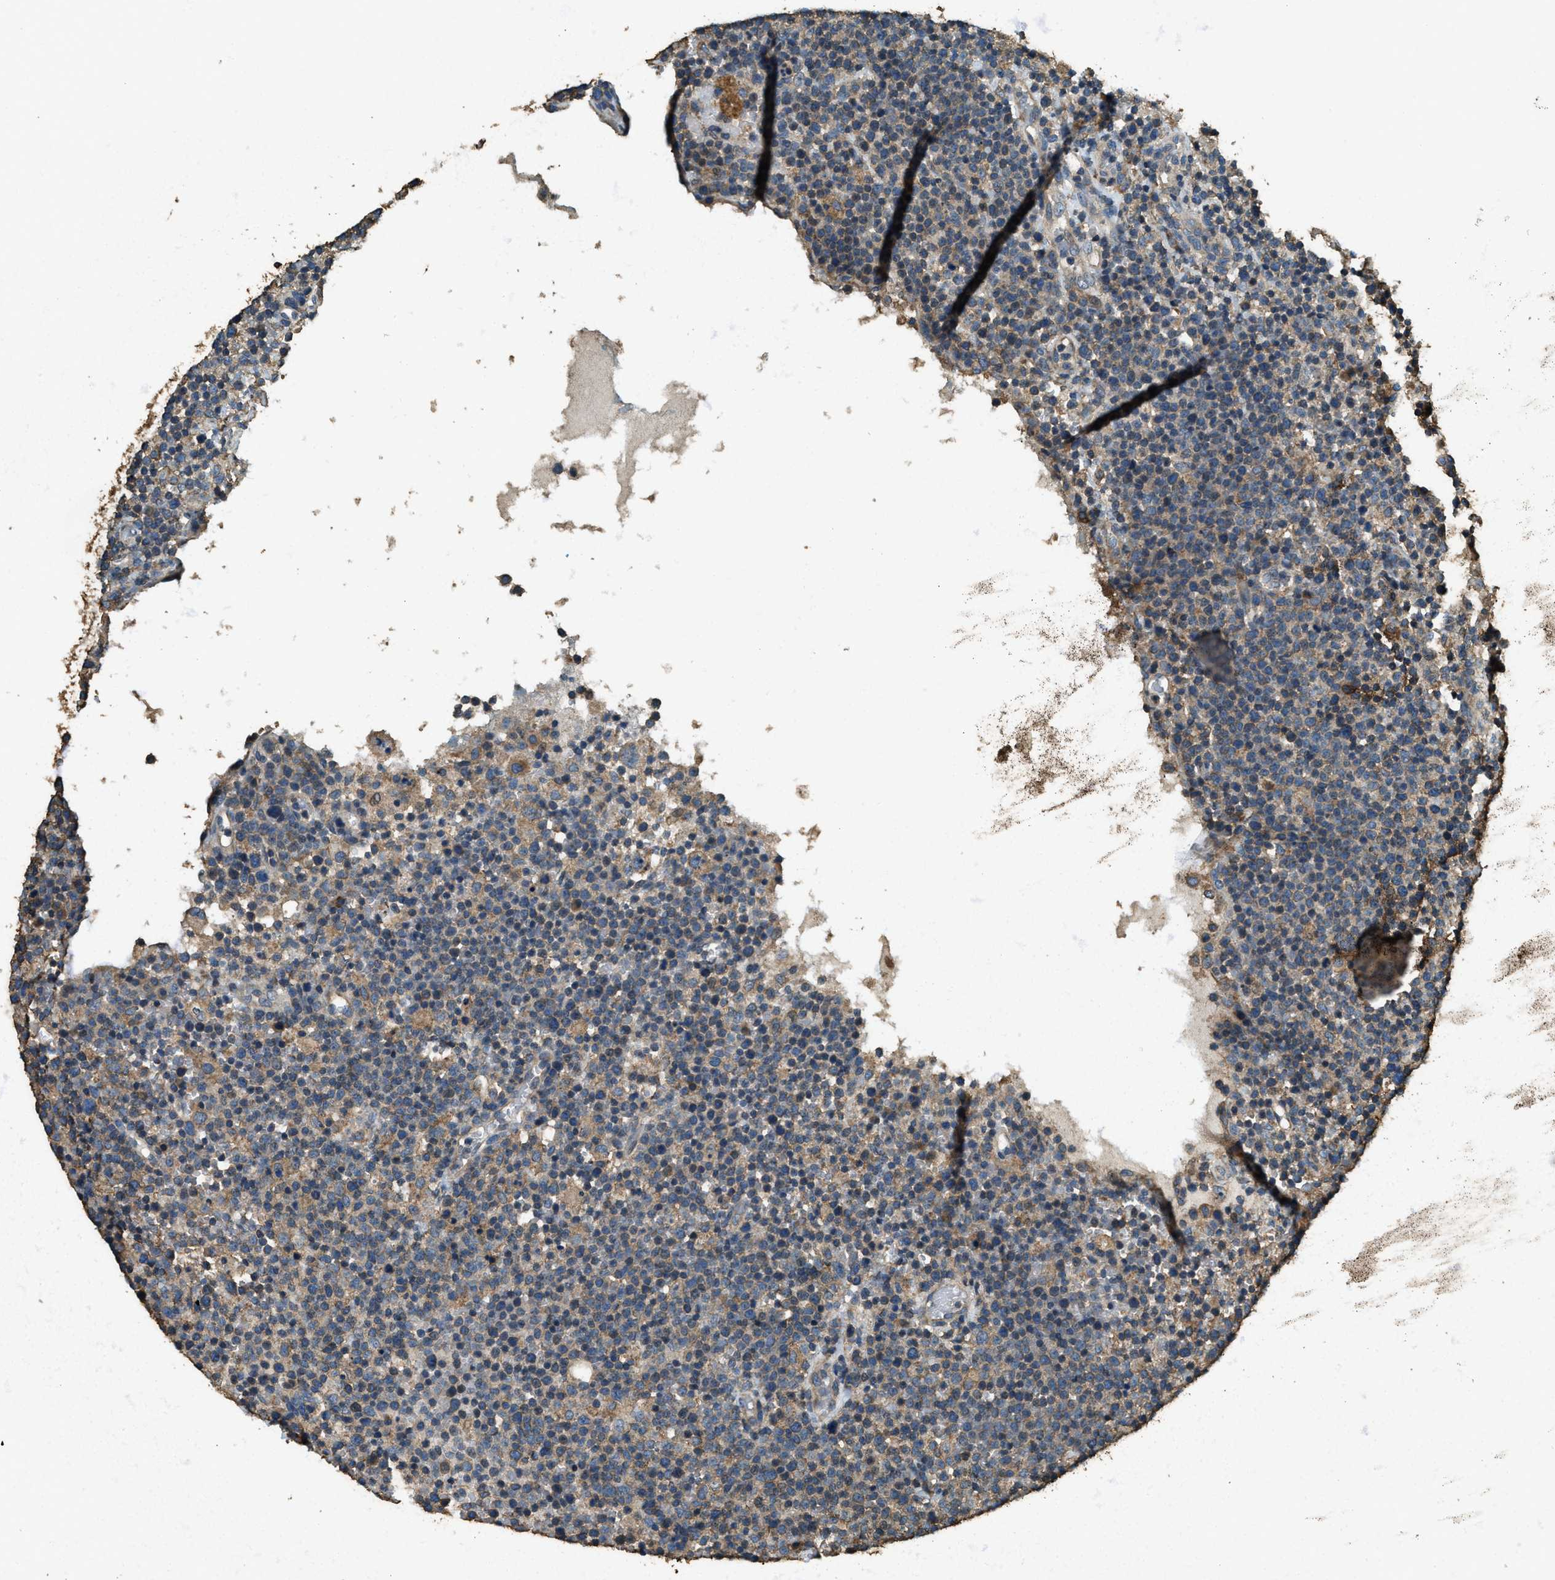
{"staining": {"intensity": "weak", "quantity": "<25%", "location": "cytoplasmic/membranous"}, "tissue": "lymphoma", "cell_type": "Tumor cells", "image_type": "cancer", "snomed": [{"axis": "morphology", "description": "Malignant lymphoma, non-Hodgkin's type, High grade"}, {"axis": "topography", "description": "Lymph node"}], "caption": "Tumor cells show no significant protein expression in lymphoma.", "gene": "ERGIC1", "patient": {"sex": "male", "age": 61}}